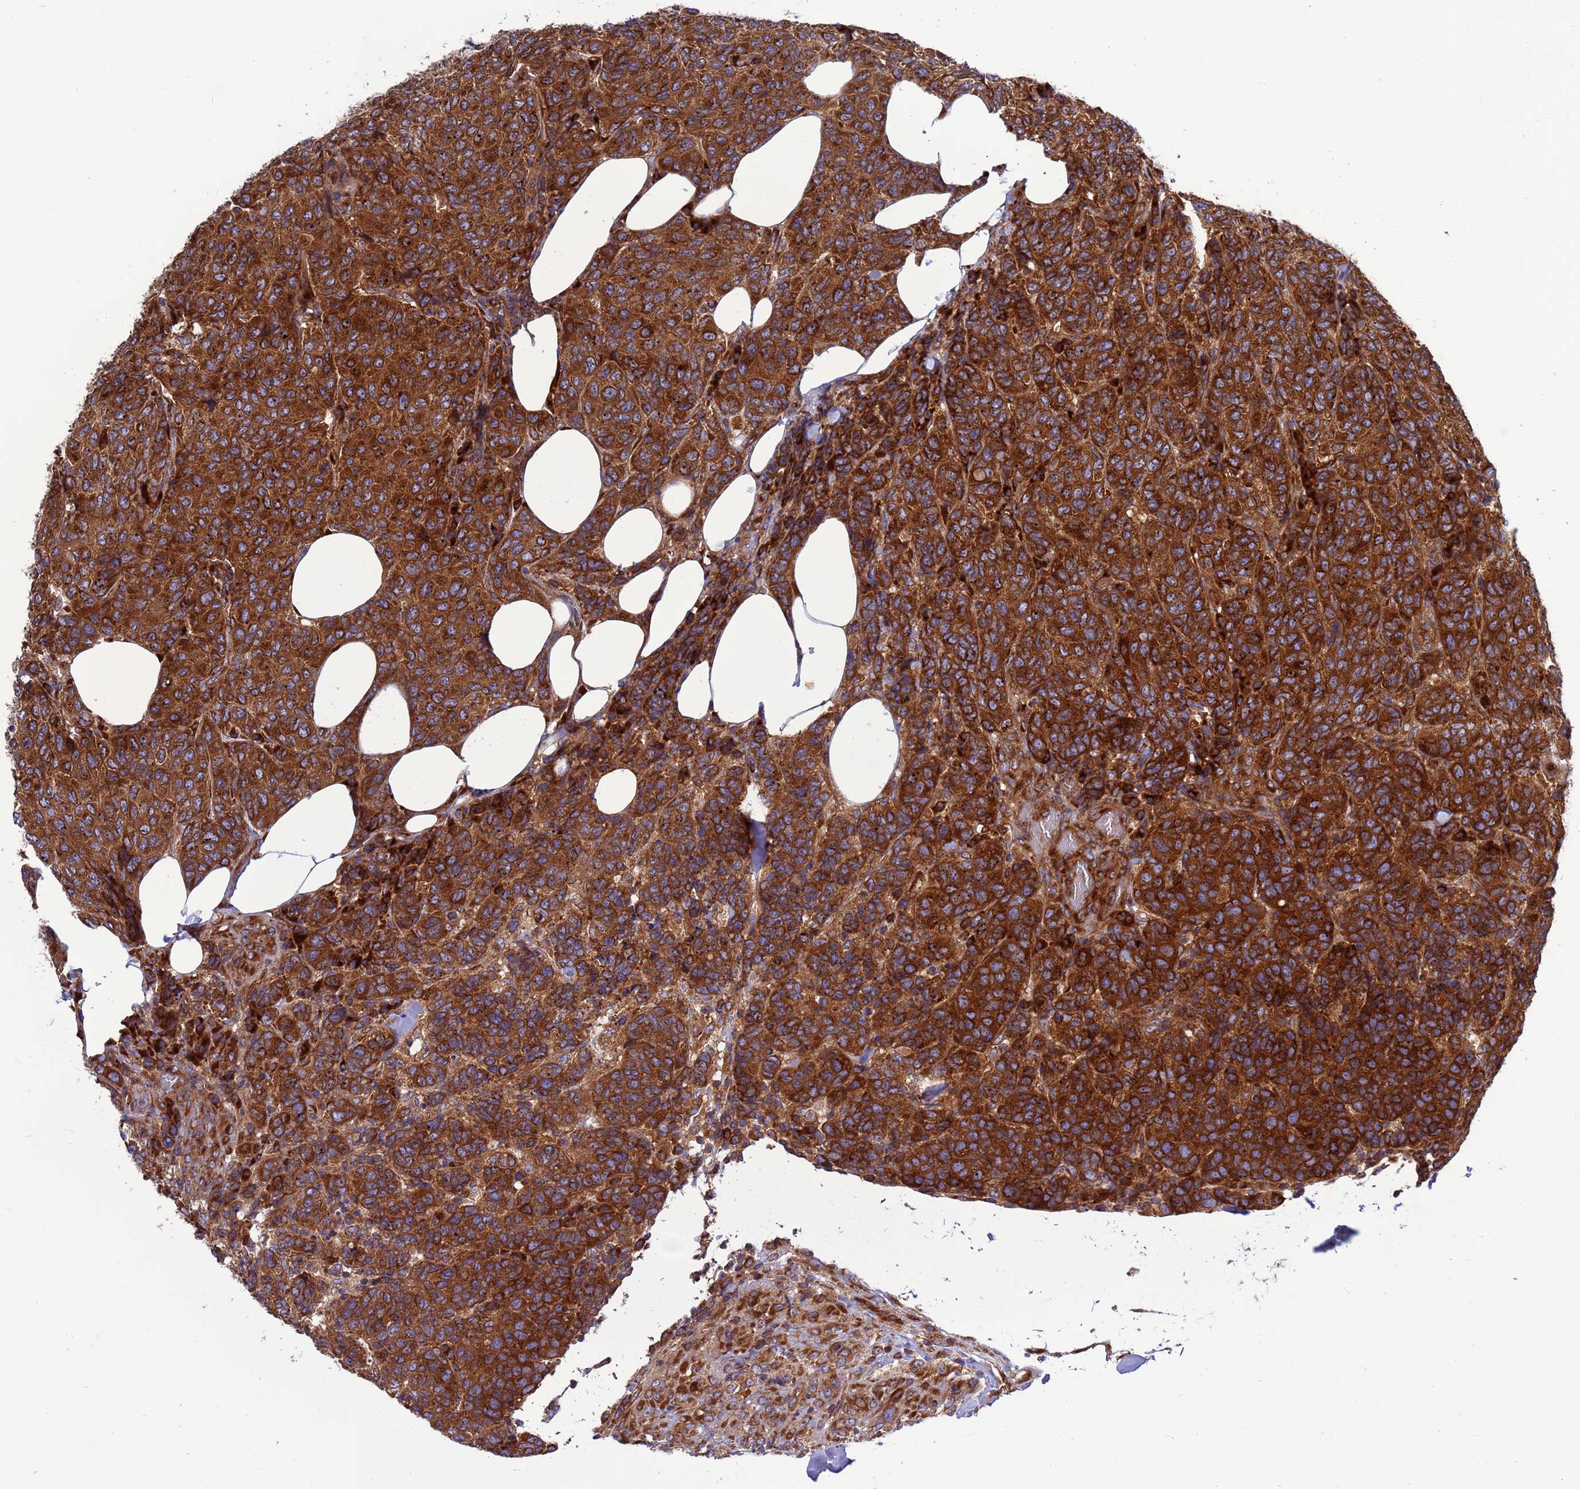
{"staining": {"intensity": "strong", "quantity": ">75%", "location": "cytoplasmic/membranous"}, "tissue": "breast cancer", "cell_type": "Tumor cells", "image_type": "cancer", "snomed": [{"axis": "morphology", "description": "Duct carcinoma"}, {"axis": "topography", "description": "Breast"}], "caption": "High-magnification brightfield microscopy of breast cancer (infiltrating ductal carcinoma) stained with DAB (brown) and counterstained with hematoxylin (blue). tumor cells exhibit strong cytoplasmic/membranous positivity is present in approximately>75% of cells.", "gene": "ZC3HAV1", "patient": {"sex": "female", "age": 55}}